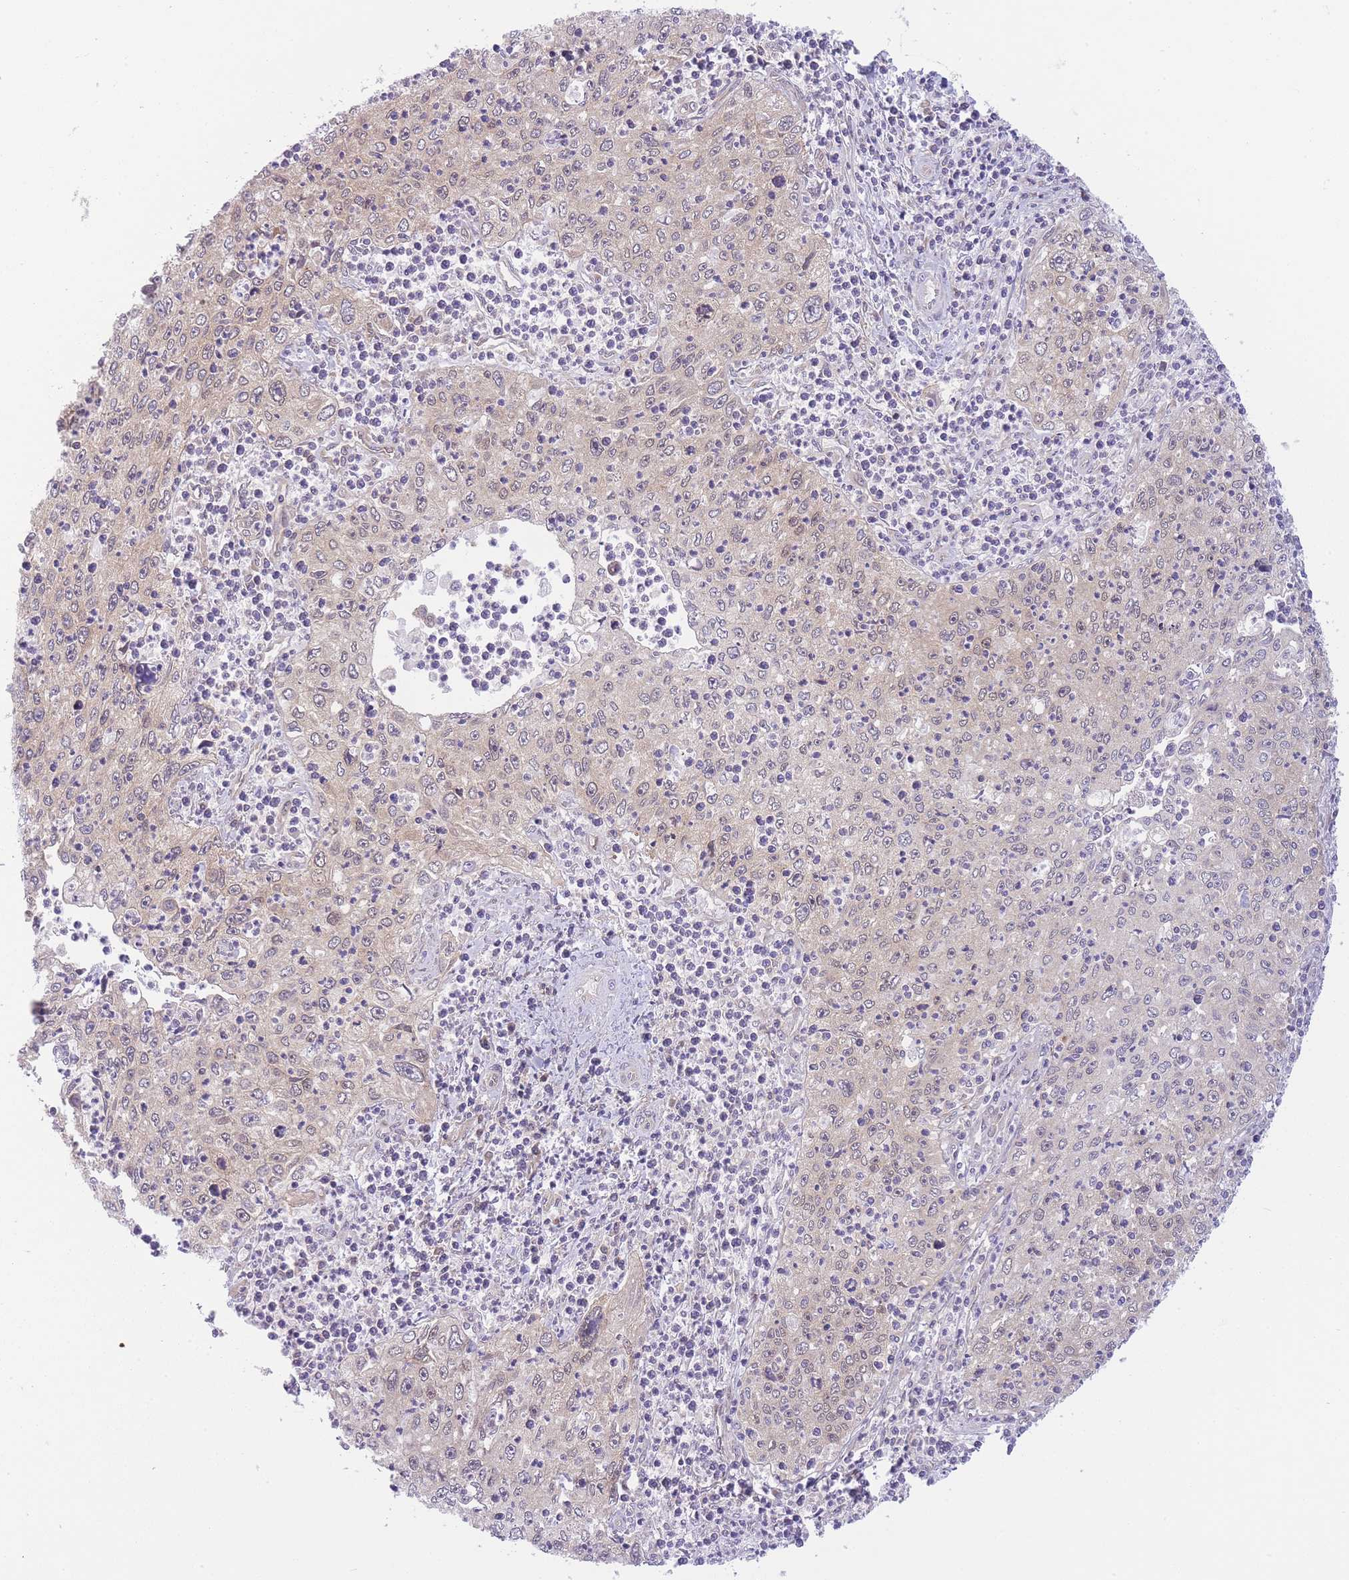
{"staining": {"intensity": "weak", "quantity": "<25%", "location": "cytoplasmic/membranous"}, "tissue": "cervical cancer", "cell_type": "Tumor cells", "image_type": "cancer", "snomed": [{"axis": "morphology", "description": "Squamous cell carcinoma, NOS"}, {"axis": "topography", "description": "Cervix"}], "caption": "A photomicrograph of human cervical cancer (squamous cell carcinoma) is negative for staining in tumor cells.", "gene": "PFDN6", "patient": {"sex": "female", "age": 30}}